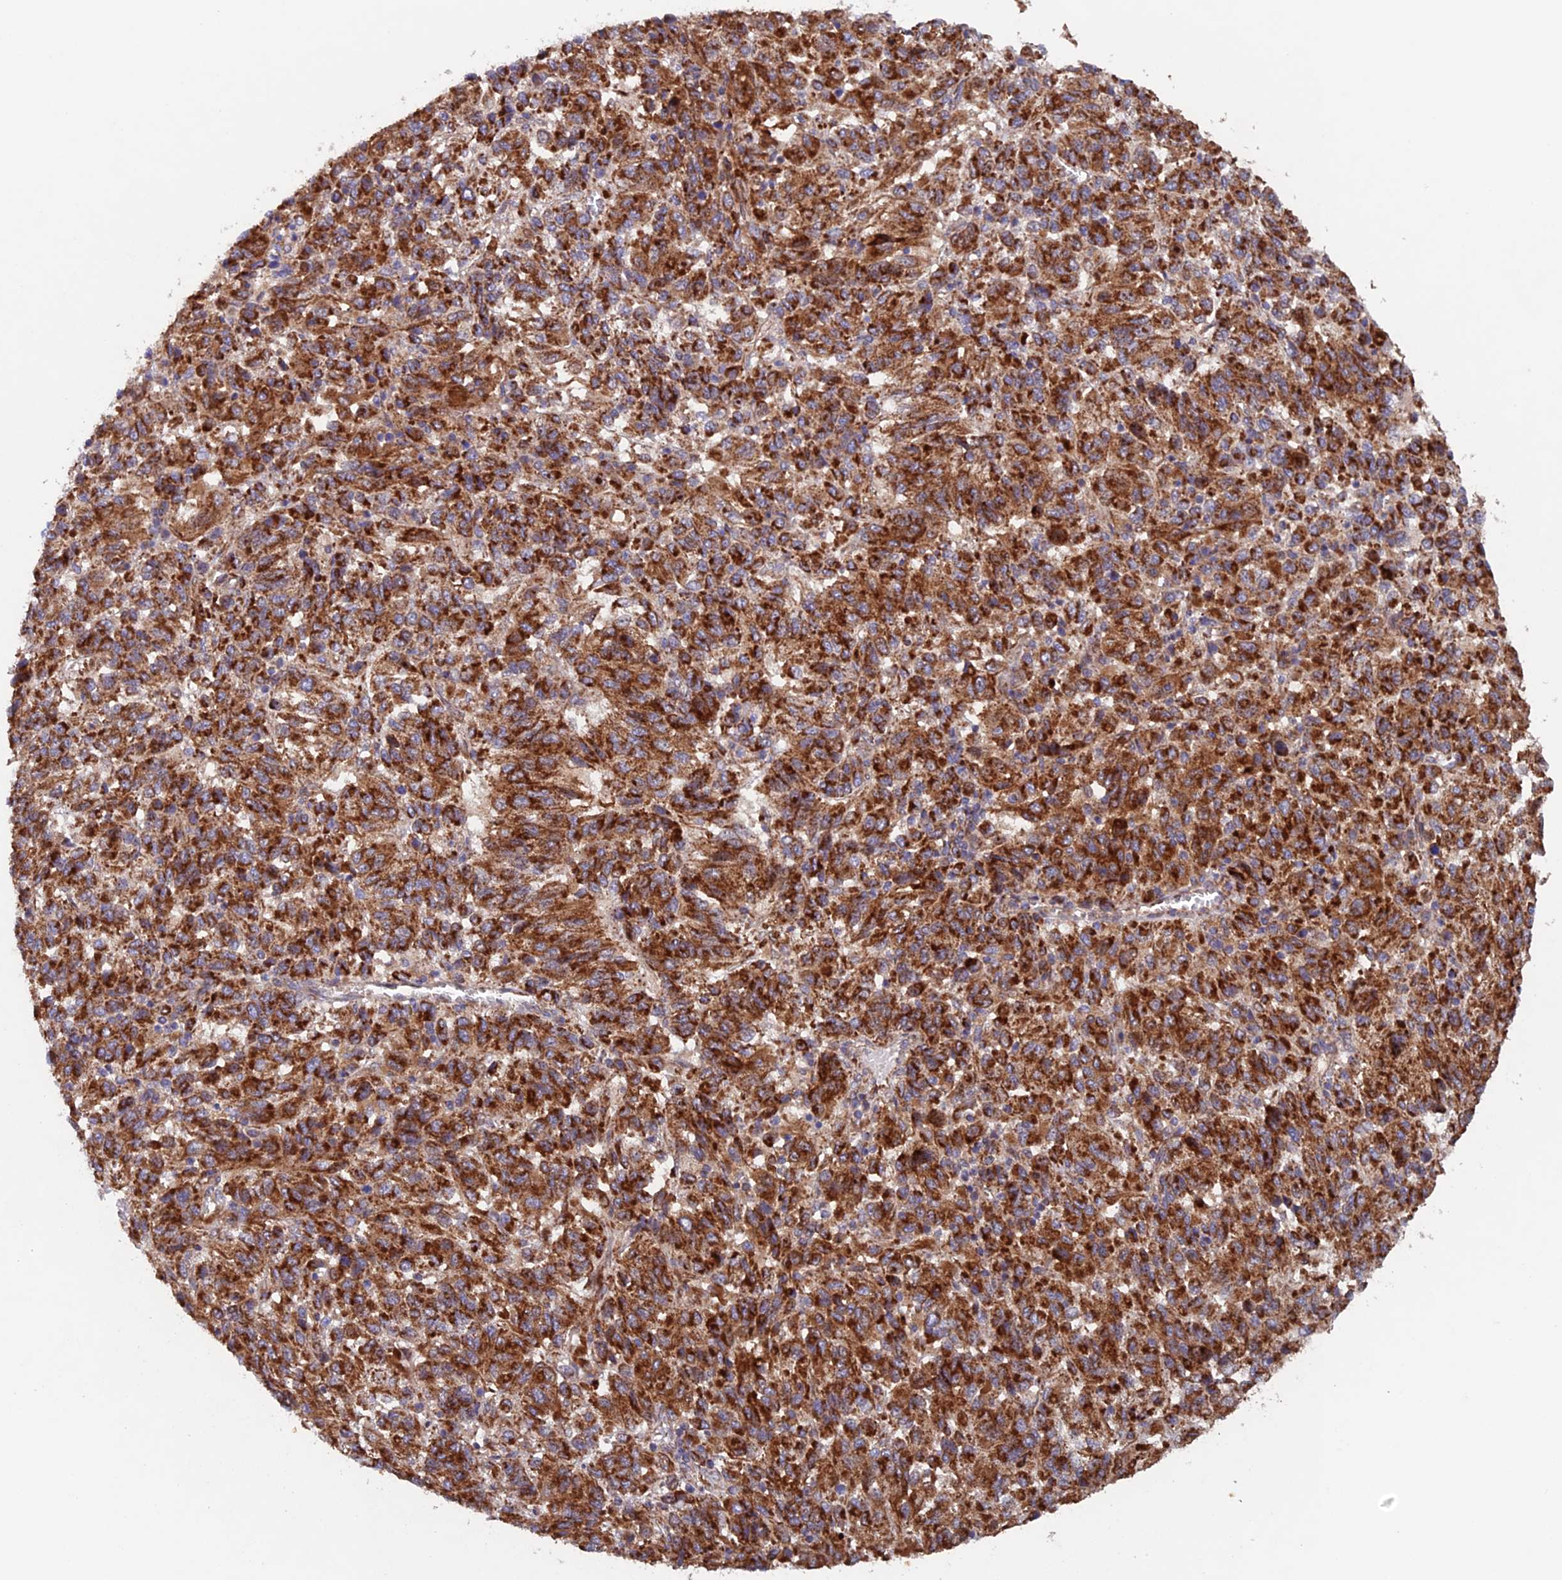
{"staining": {"intensity": "strong", "quantity": ">75%", "location": "cytoplasmic/membranous"}, "tissue": "melanoma", "cell_type": "Tumor cells", "image_type": "cancer", "snomed": [{"axis": "morphology", "description": "Malignant melanoma, Metastatic site"}, {"axis": "topography", "description": "Lung"}], "caption": "Approximately >75% of tumor cells in melanoma reveal strong cytoplasmic/membranous protein expression as visualized by brown immunohistochemical staining.", "gene": "MRPL1", "patient": {"sex": "male", "age": 64}}